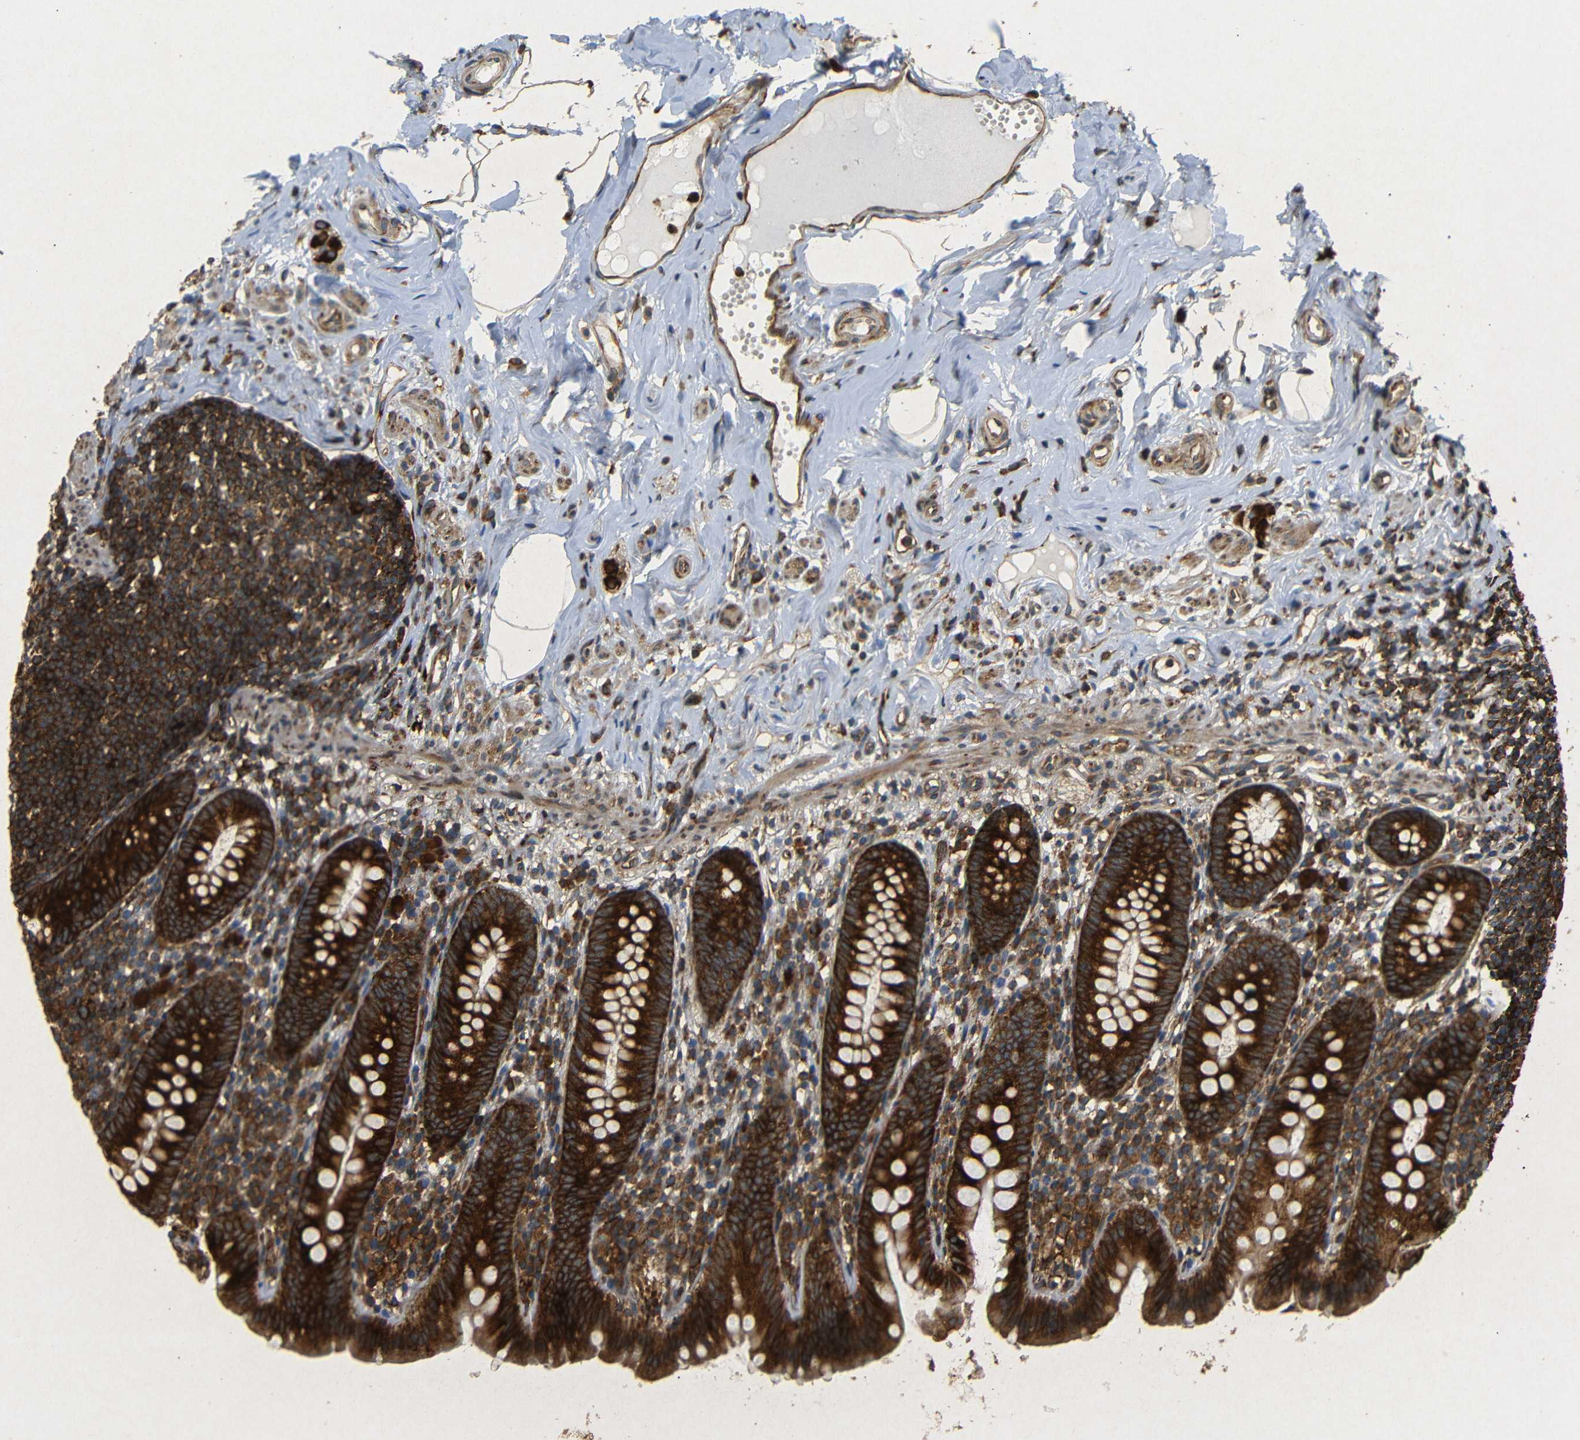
{"staining": {"intensity": "strong", "quantity": ">75%", "location": "cytoplasmic/membranous"}, "tissue": "appendix", "cell_type": "Glandular cells", "image_type": "normal", "snomed": [{"axis": "morphology", "description": "Normal tissue, NOS"}, {"axis": "topography", "description": "Appendix"}], "caption": "DAB (3,3'-diaminobenzidine) immunohistochemical staining of unremarkable appendix shows strong cytoplasmic/membranous protein positivity in about >75% of glandular cells. The staining was performed using DAB to visualize the protein expression in brown, while the nuclei were stained in blue with hematoxylin (Magnification: 20x).", "gene": "BTF3", "patient": {"sex": "male", "age": 52}}